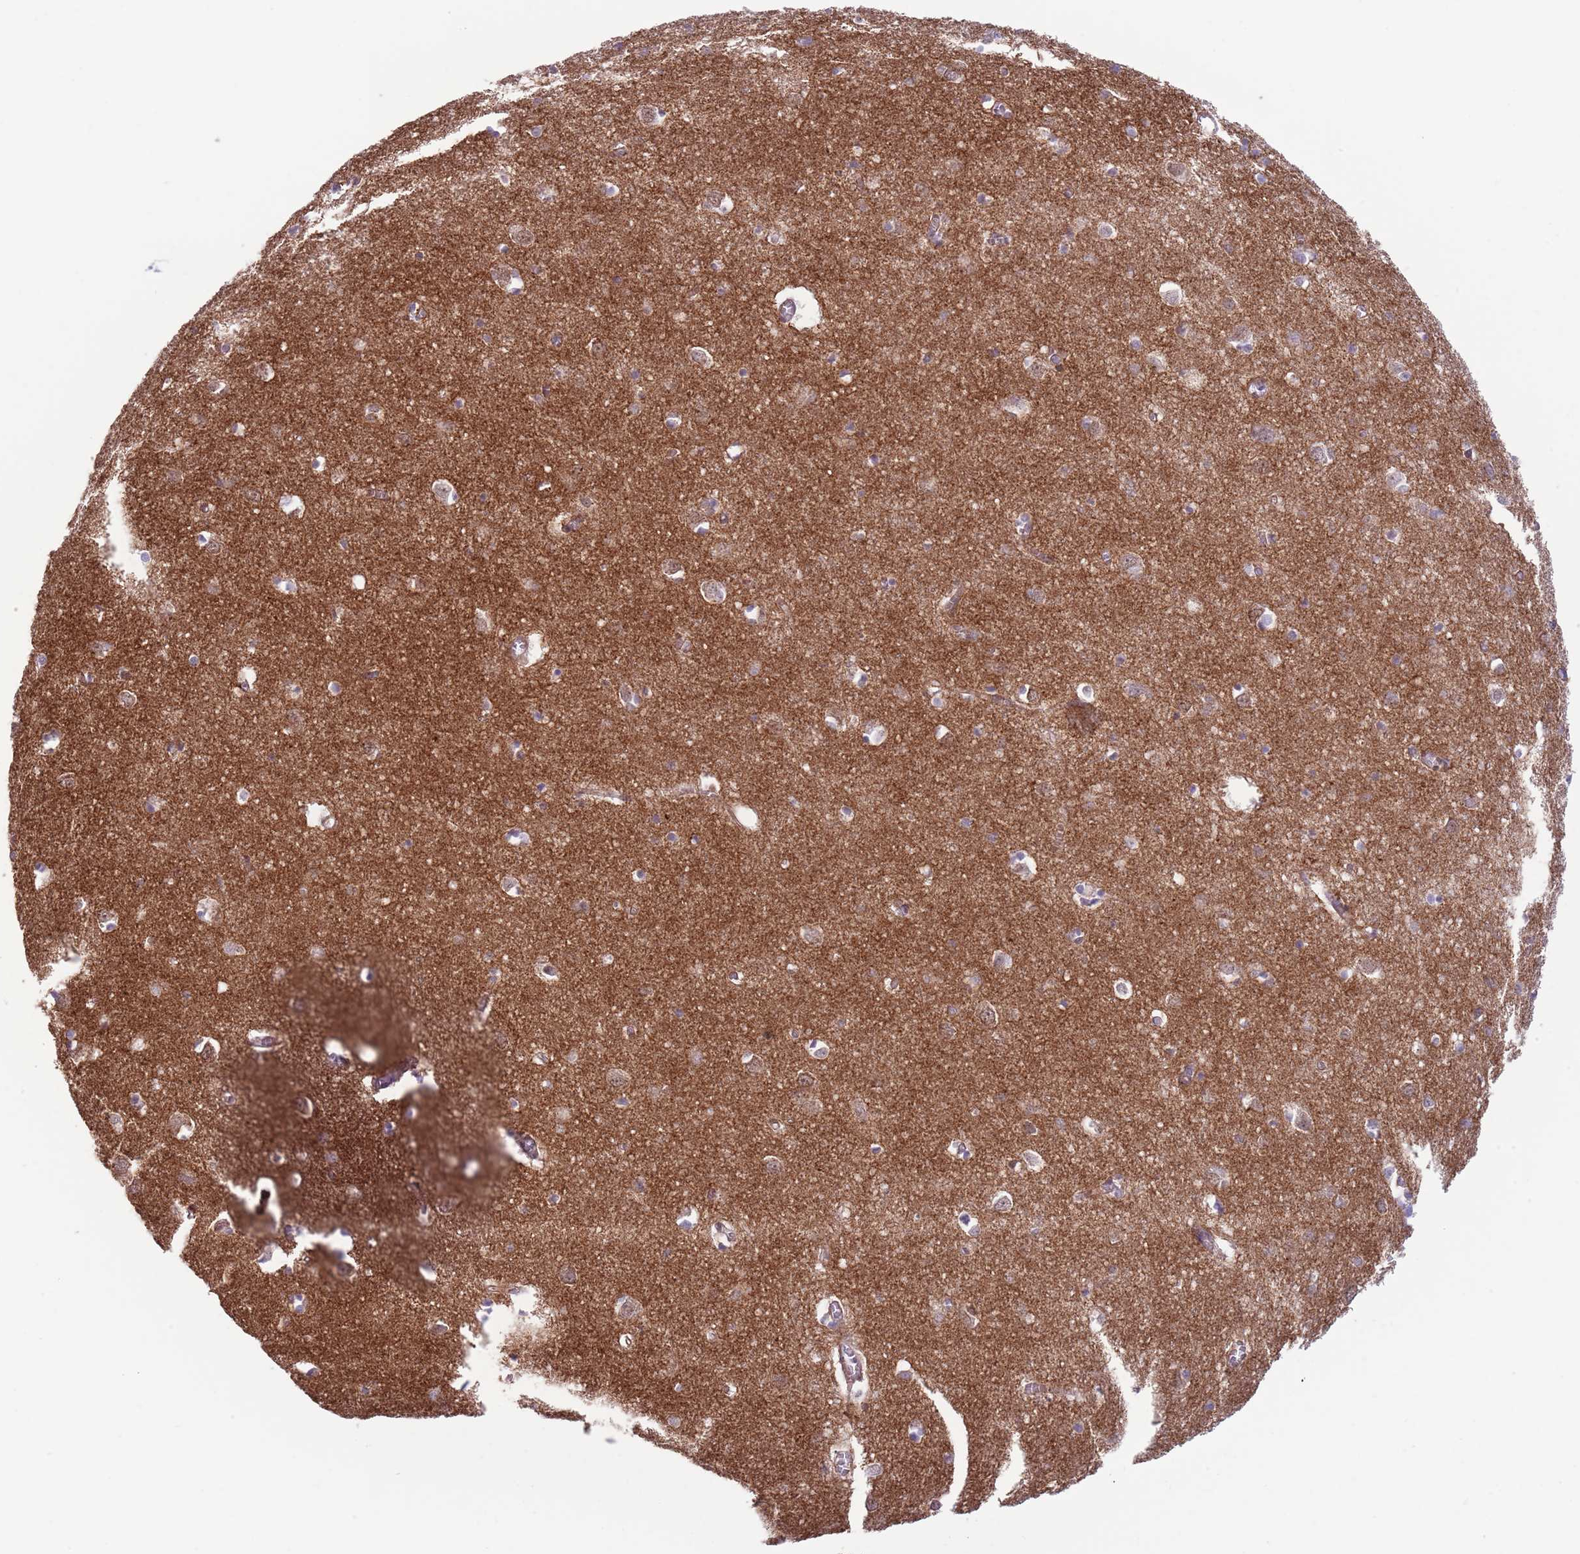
{"staining": {"intensity": "weak", "quantity": ">75%", "location": "cytoplasmic/membranous"}, "tissue": "cerebral cortex", "cell_type": "Endothelial cells", "image_type": "normal", "snomed": [{"axis": "morphology", "description": "Normal tissue, NOS"}, {"axis": "topography", "description": "Cerebral cortex"}], "caption": "Brown immunohistochemical staining in benign human cerebral cortex reveals weak cytoplasmic/membranous expression in approximately >75% of endothelial cells.", "gene": "CREBZF", "patient": {"sex": "female", "age": 64}}